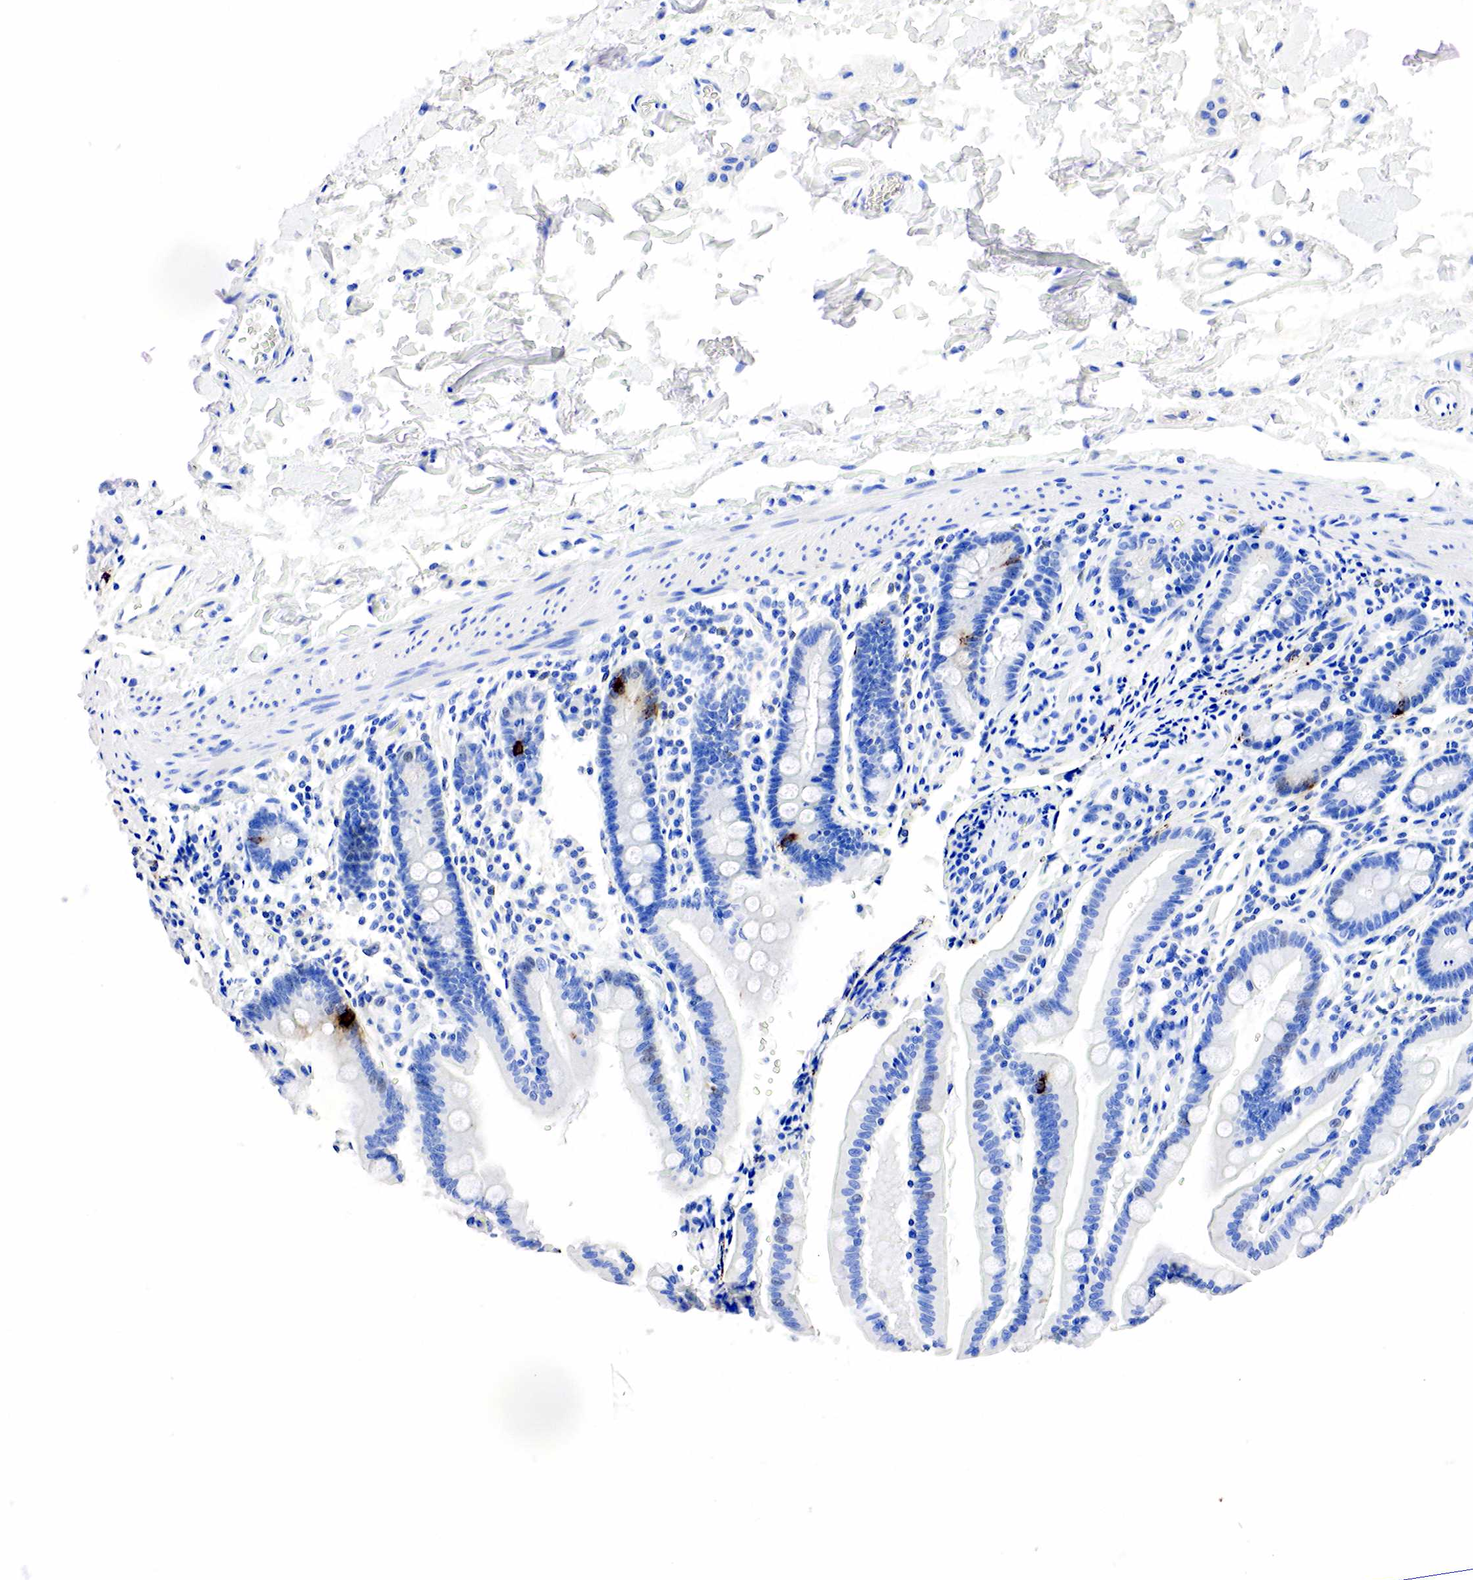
{"staining": {"intensity": "strong", "quantity": "<25%", "location": "cytoplasmic/membranous,nuclear"}, "tissue": "duodenum", "cell_type": "Glandular cells", "image_type": "normal", "snomed": [{"axis": "morphology", "description": "Normal tissue, NOS"}, {"axis": "topography", "description": "Duodenum"}], "caption": "Immunohistochemical staining of benign human duodenum reveals medium levels of strong cytoplasmic/membranous,nuclear positivity in approximately <25% of glandular cells. (IHC, brightfield microscopy, high magnification).", "gene": "SST", "patient": {"sex": "female", "age": 77}}